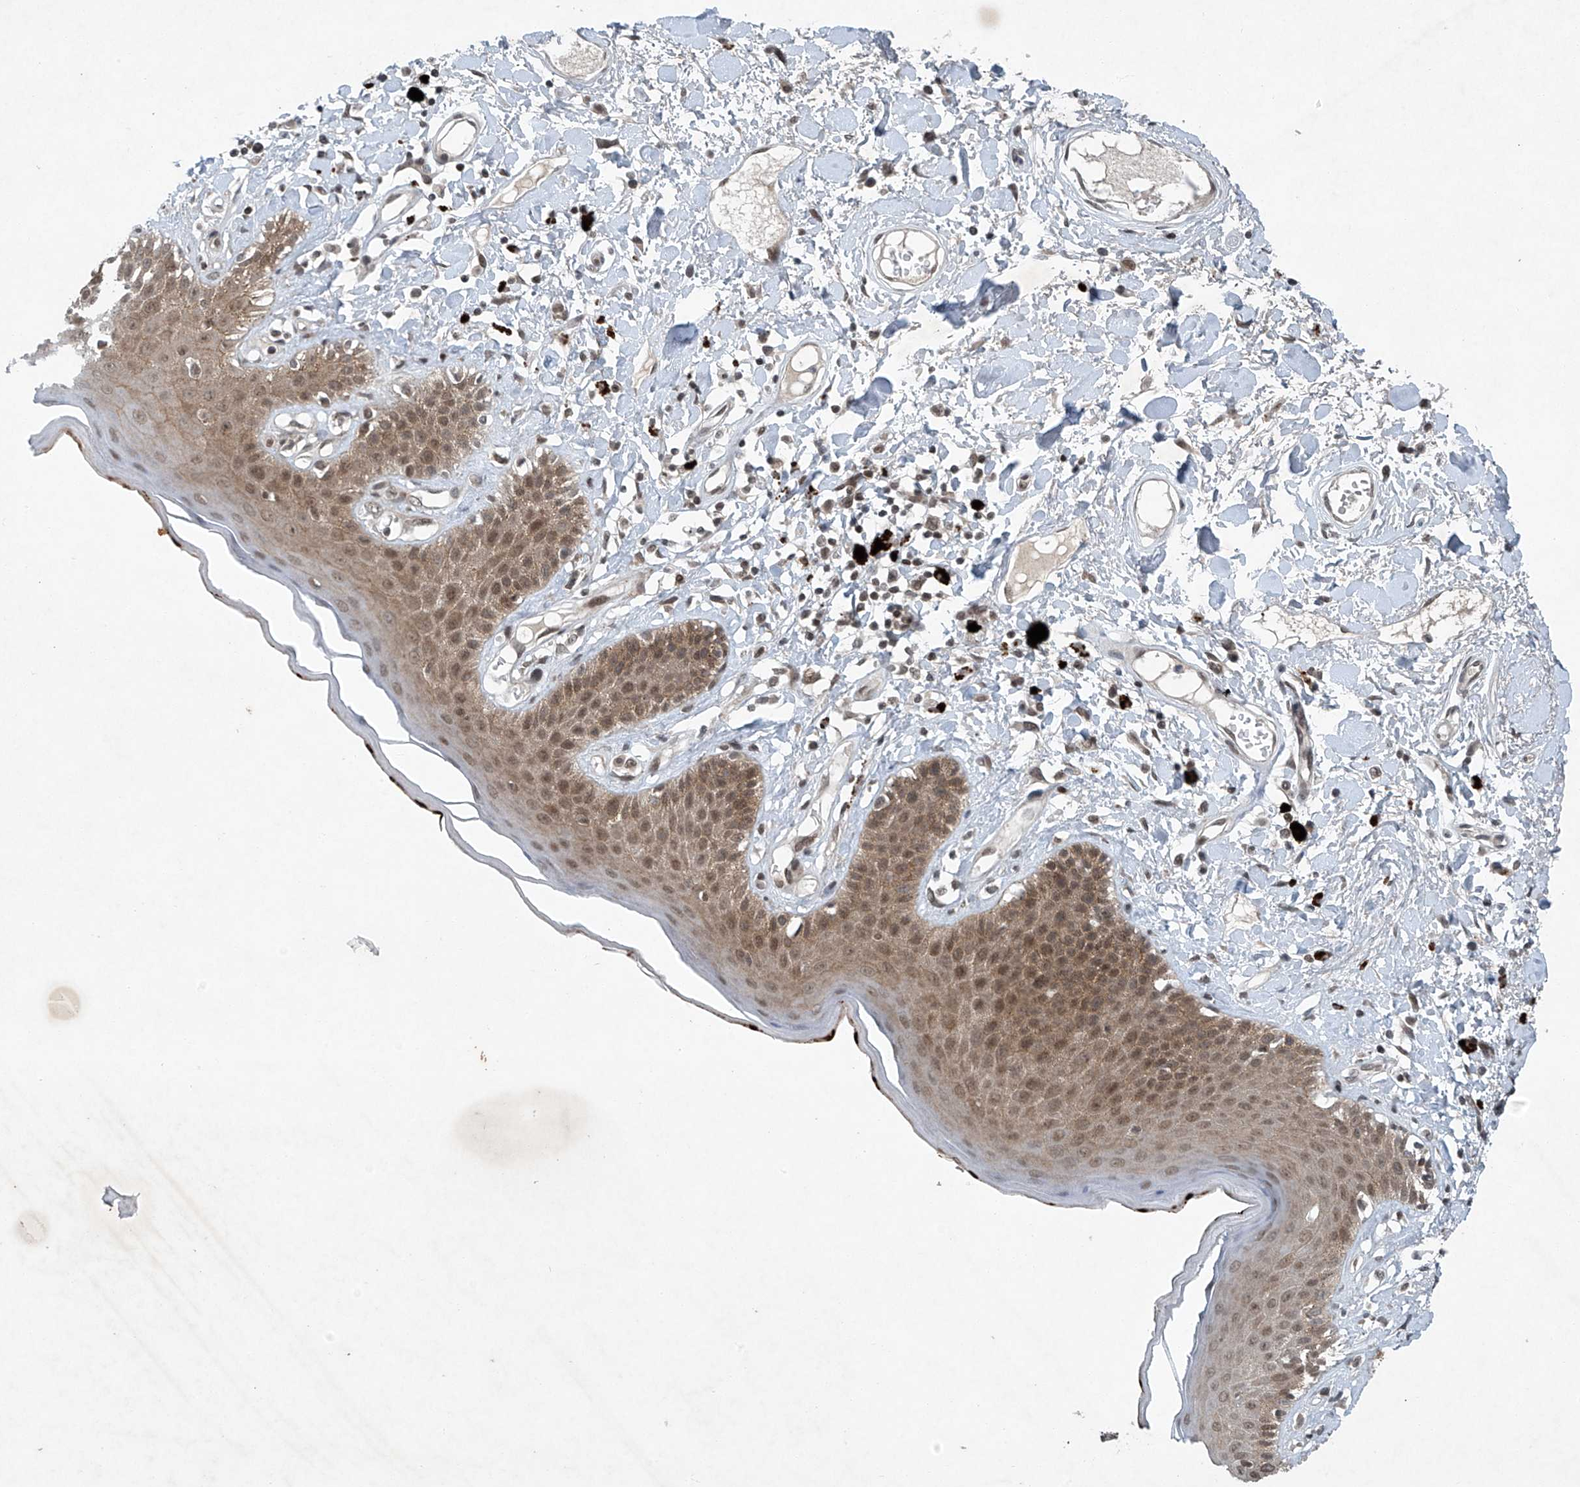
{"staining": {"intensity": "moderate", "quantity": "25%-75%", "location": "cytoplasmic/membranous,nuclear"}, "tissue": "skin", "cell_type": "Epidermal cells", "image_type": "normal", "snomed": [{"axis": "morphology", "description": "Normal tissue, NOS"}, {"axis": "topography", "description": "Anal"}], "caption": "Epidermal cells show moderate cytoplasmic/membranous,nuclear positivity in approximately 25%-75% of cells in benign skin.", "gene": "TAF8", "patient": {"sex": "female", "age": 78}}